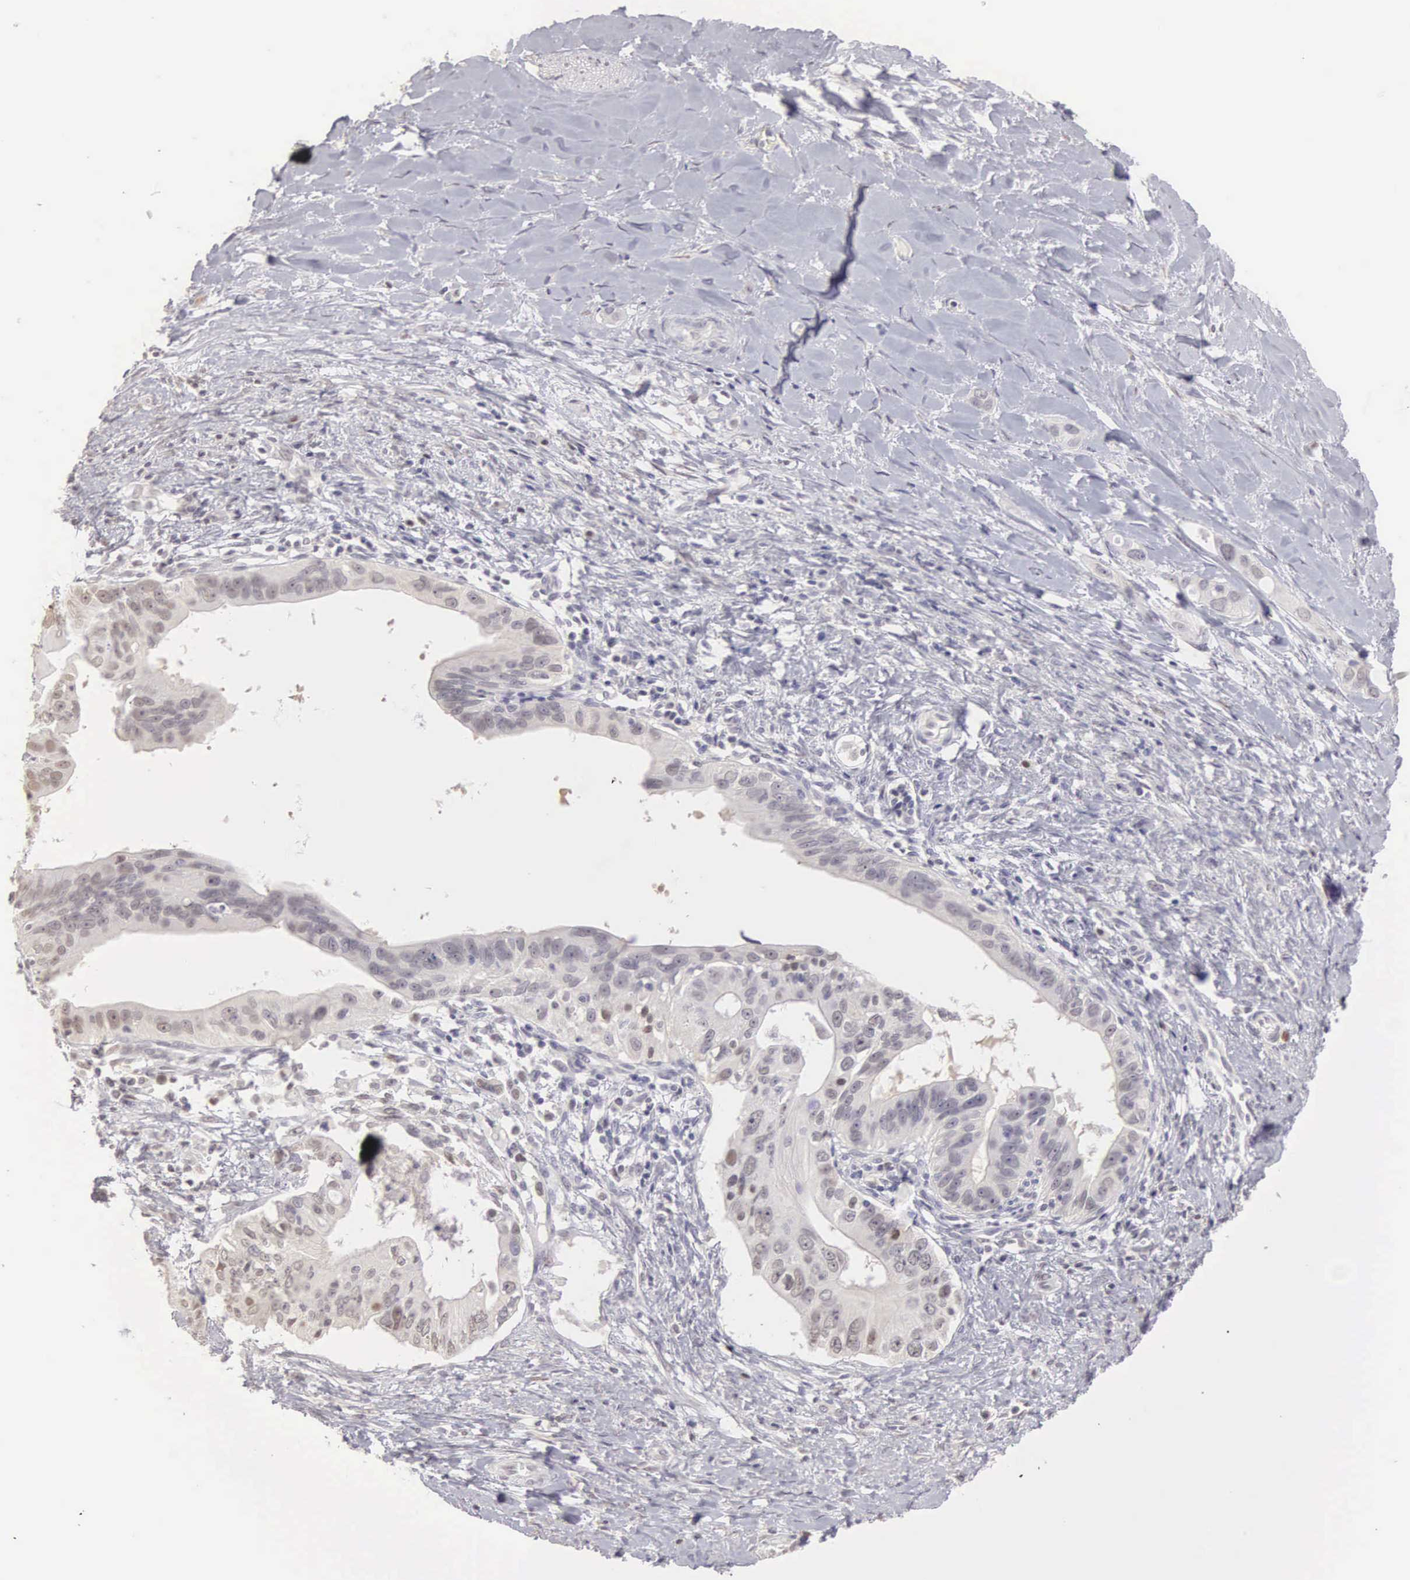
{"staining": {"intensity": "weak", "quantity": "<25%", "location": "nuclear"}, "tissue": "liver cancer", "cell_type": "Tumor cells", "image_type": "cancer", "snomed": [{"axis": "morphology", "description": "Cholangiocarcinoma"}, {"axis": "topography", "description": "Liver"}], "caption": "DAB (3,3'-diaminobenzidine) immunohistochemical staining of liver cholangiocarcinoma exhibits no significant staining in tumor cells.", "gene": "UBA1", "patient": {"sex": "female", "age": 65}}